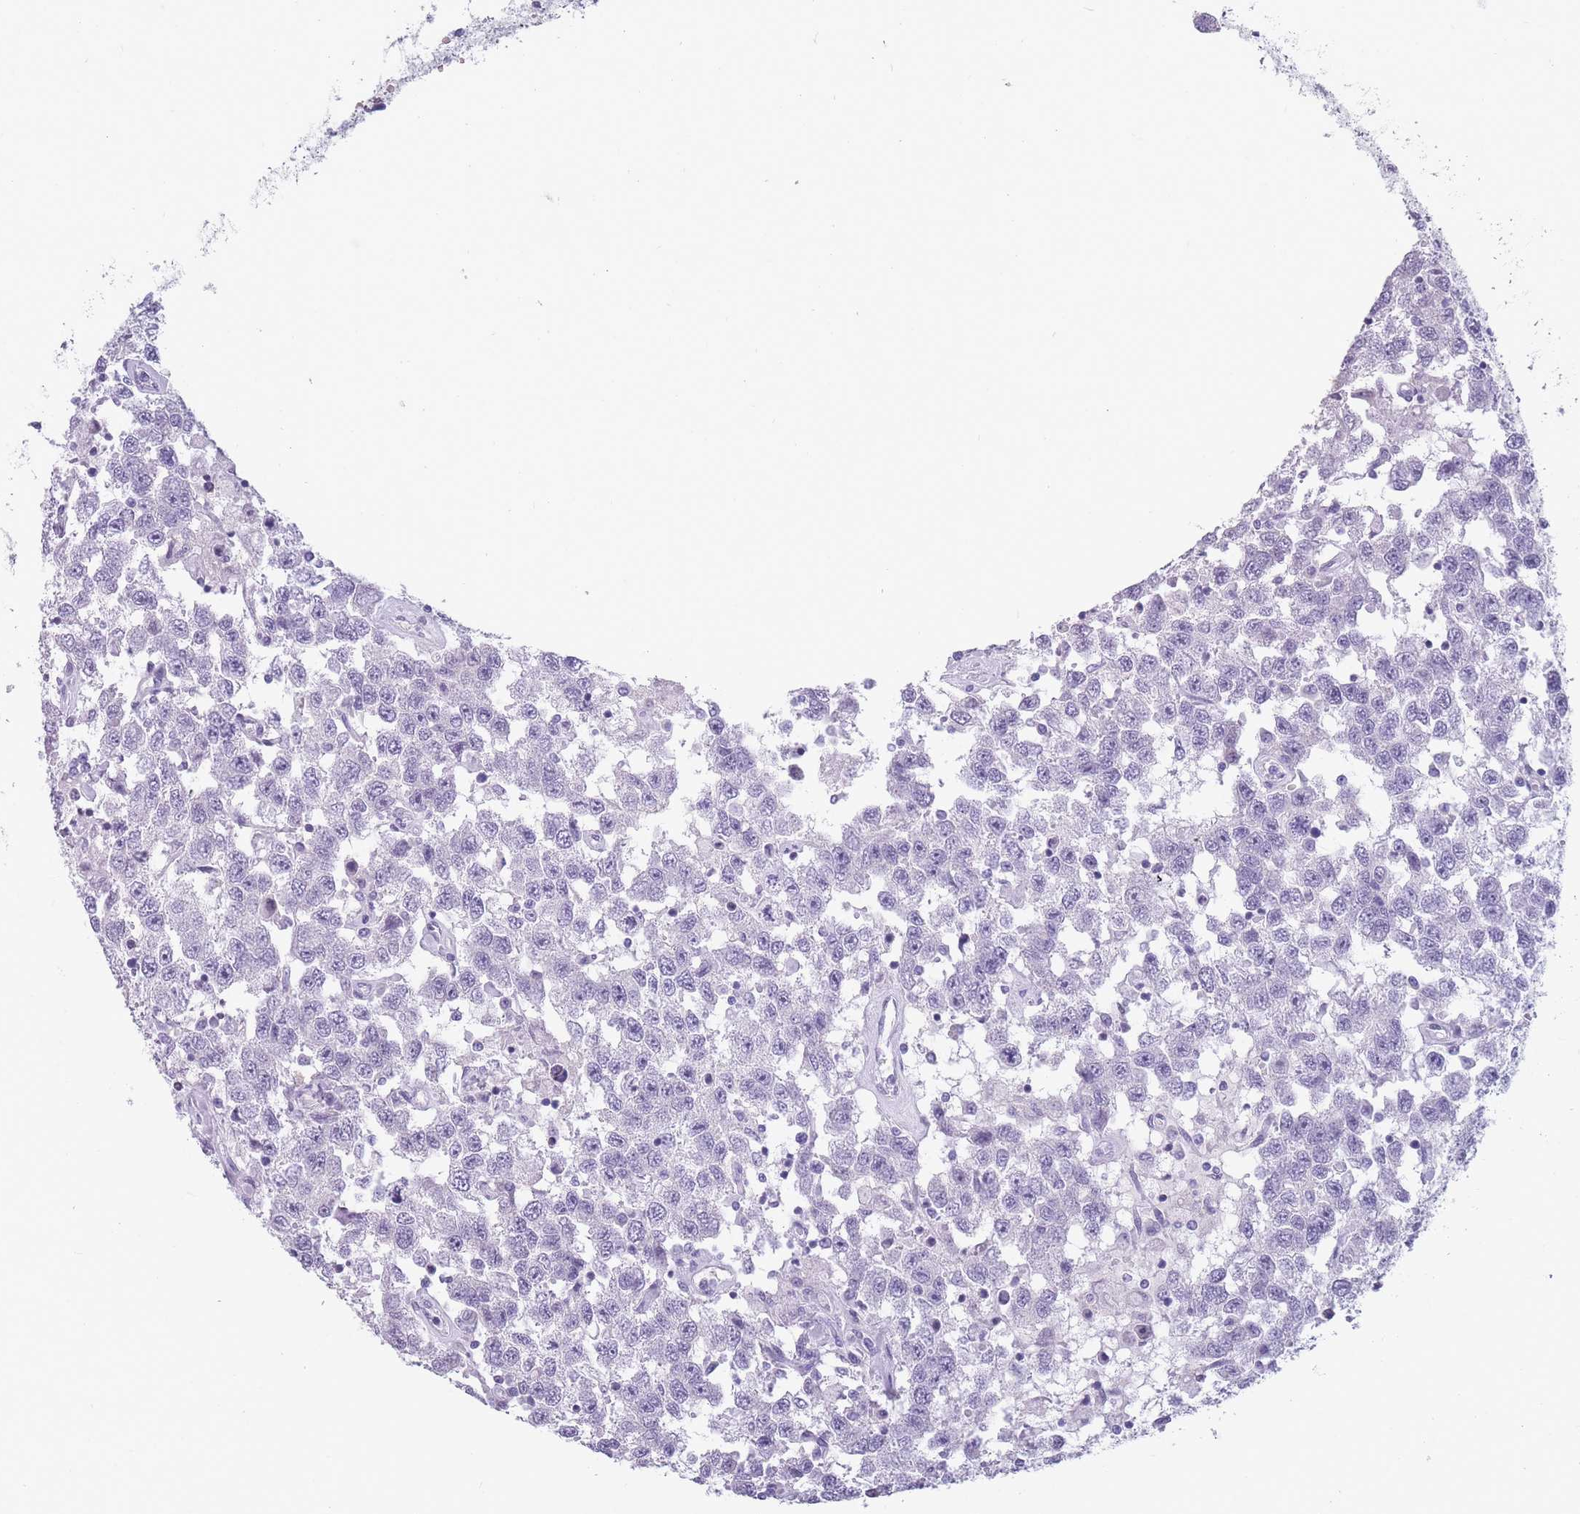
{"staining": {"intensity": "negative", "quantity": "none", "location": "none"}, "tissue": "testis cancer", "cell_type": "Tumor cells", "image_type": "cancer", "snomed": [{"axis": "morphology", "description": "Seminoma, NOS"}, {"axis": "topography", "description": "Testis"}], "caption": "High magnification brightfield microscopy of testis cancer (seminoma) stained with DAB (3,3'-diaminobenzidine) (brown) and counterstained with hematoxylin (blue): tumor cells show no significant staining.", "gene": "CCNO", "patient": {"sex": "male", "age": 41}}